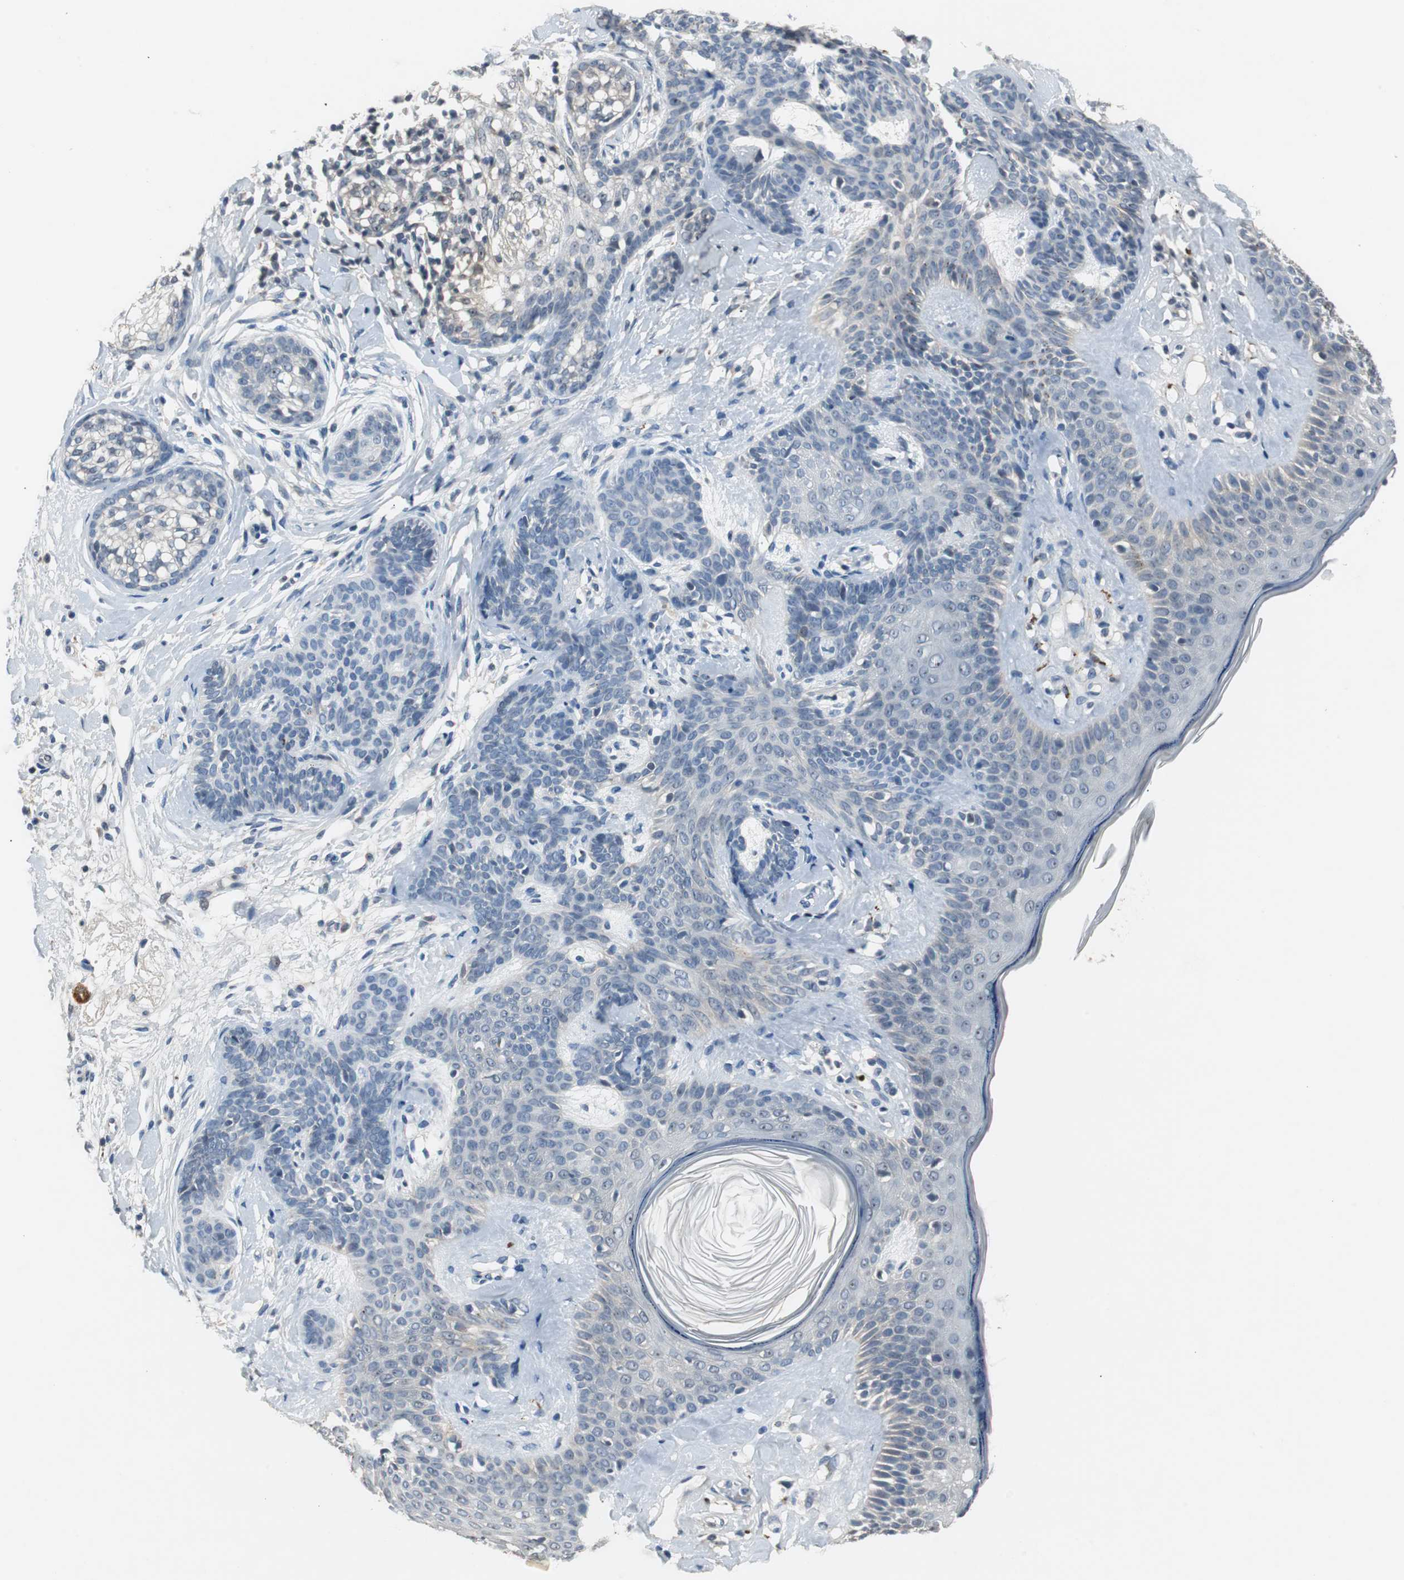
{"staining": {"intensity": "weak", "quantity": "<25%", "location": "cytoplasmic/membranous"}, "tissue": "skin cancer", "cell_type": "Tumor cells", "image_type": "cancer", "snomed": [{"axis": "morphology", "description": "Developmental malformation"}, {"axis": "morphology", "description": "Basal cell carcinoma"}, {"axis": "topography", "description": "Skin"}], "caption": "High magnification brightfield microscopy of skin cancer stained with DAB (3,3'-diaminobenzidine) (brown) and counterstained with hematoxylin (blue): tumor cells show no significant staining.", "gene": "PCYT1B", "patient": {"sex": "female", "age": 62}}